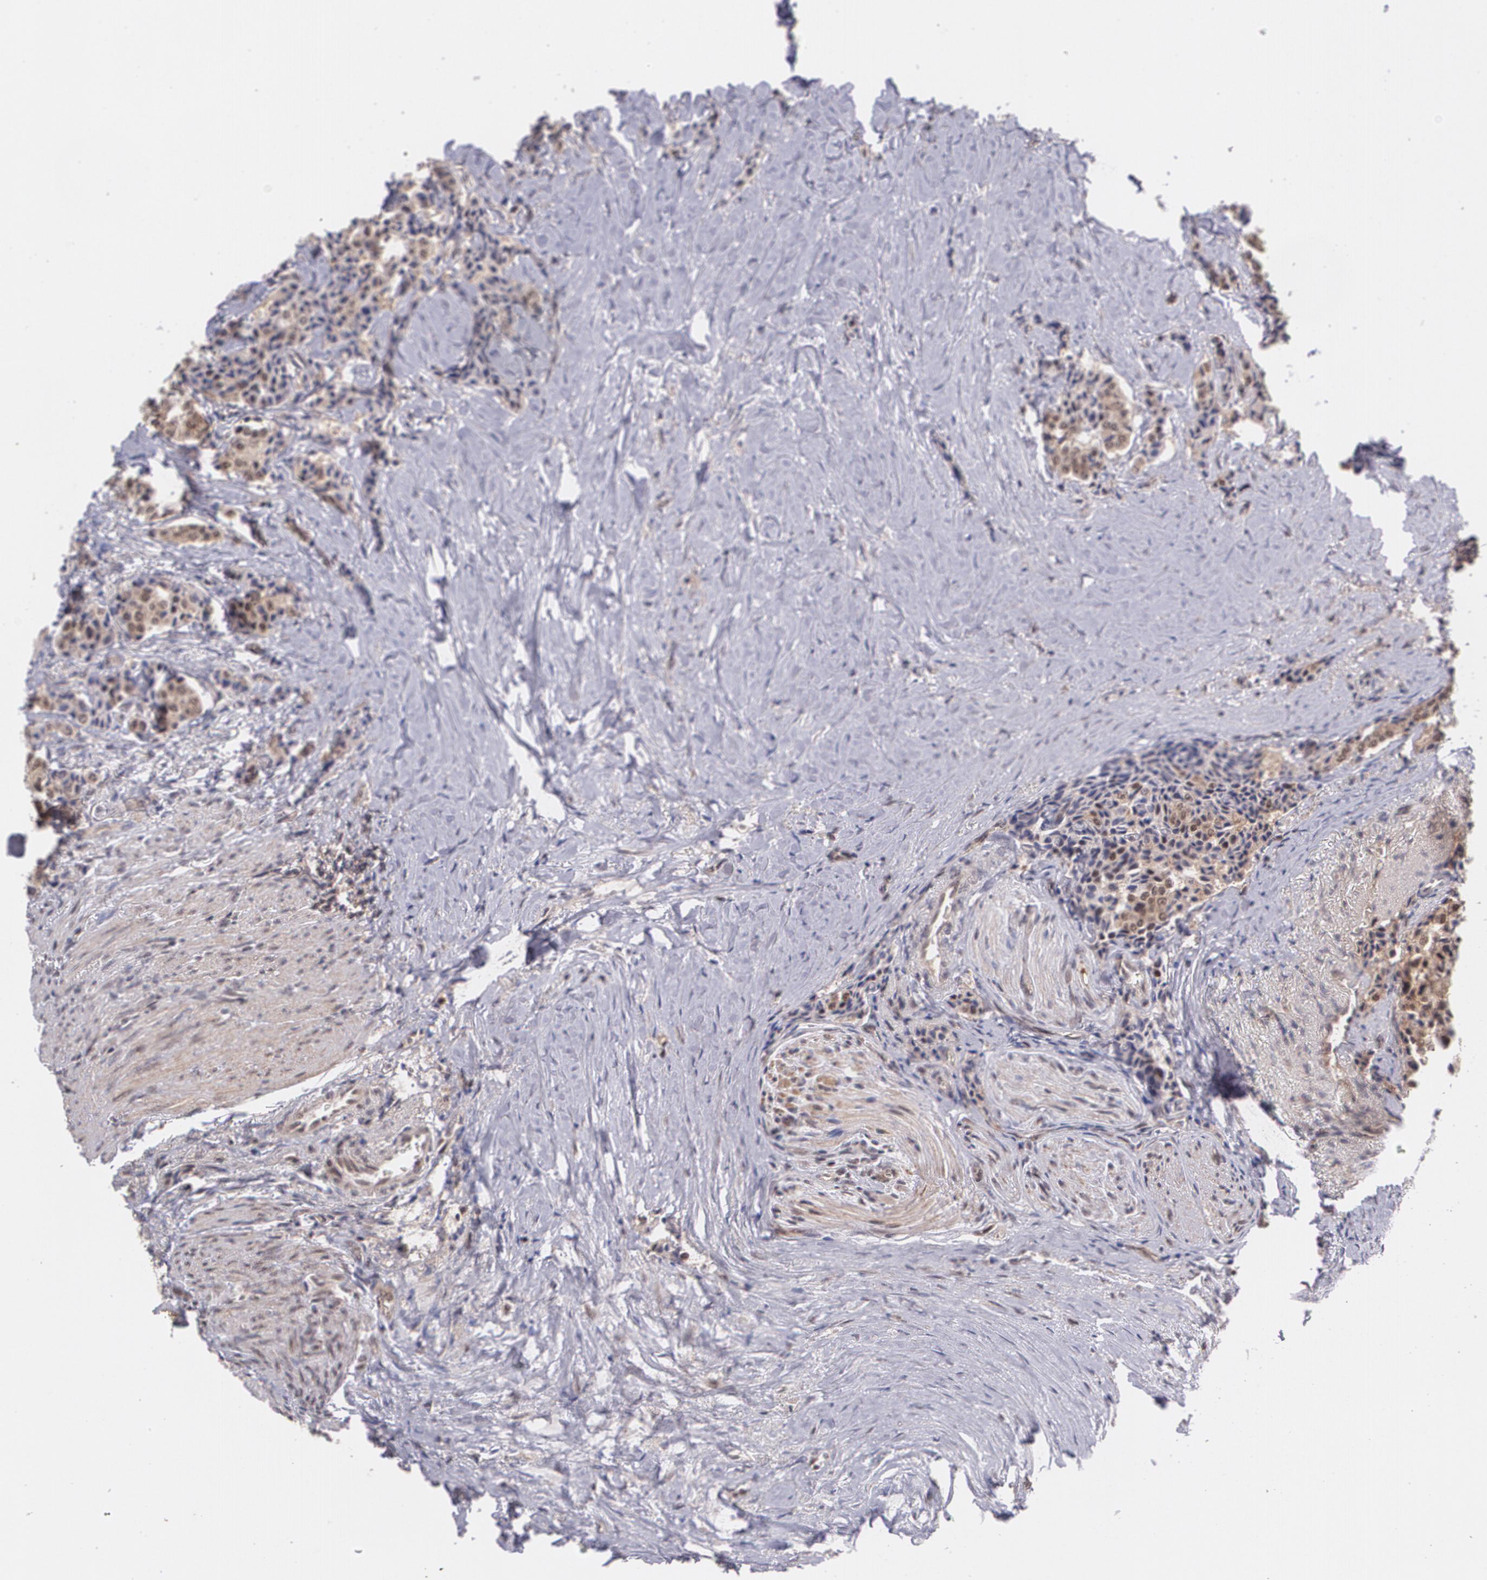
{"staining": {"intensity": "moderate", "quantity": ">75%", "location": "cytoplasmic/membranous,nuclear"}, "tissue": "carcinoid", "cell_type": "Tumor cells", "image_type": "cancer", "snomed": [{"axis": "morphology", "description": "Carcinoid, malignant, NOS"}, {"axis": "topography", "description": "Colon"}], "caption": "IHC (DAB (3,3'-diaminobenzidine)) staining of malignant carcinoid reveals moderate cytoplasmic/membranous and nuclear protein staining in approximately >75% of tumor cells.", "gene": "CUL2", "patient": {"sex": "female", "age": 61}}